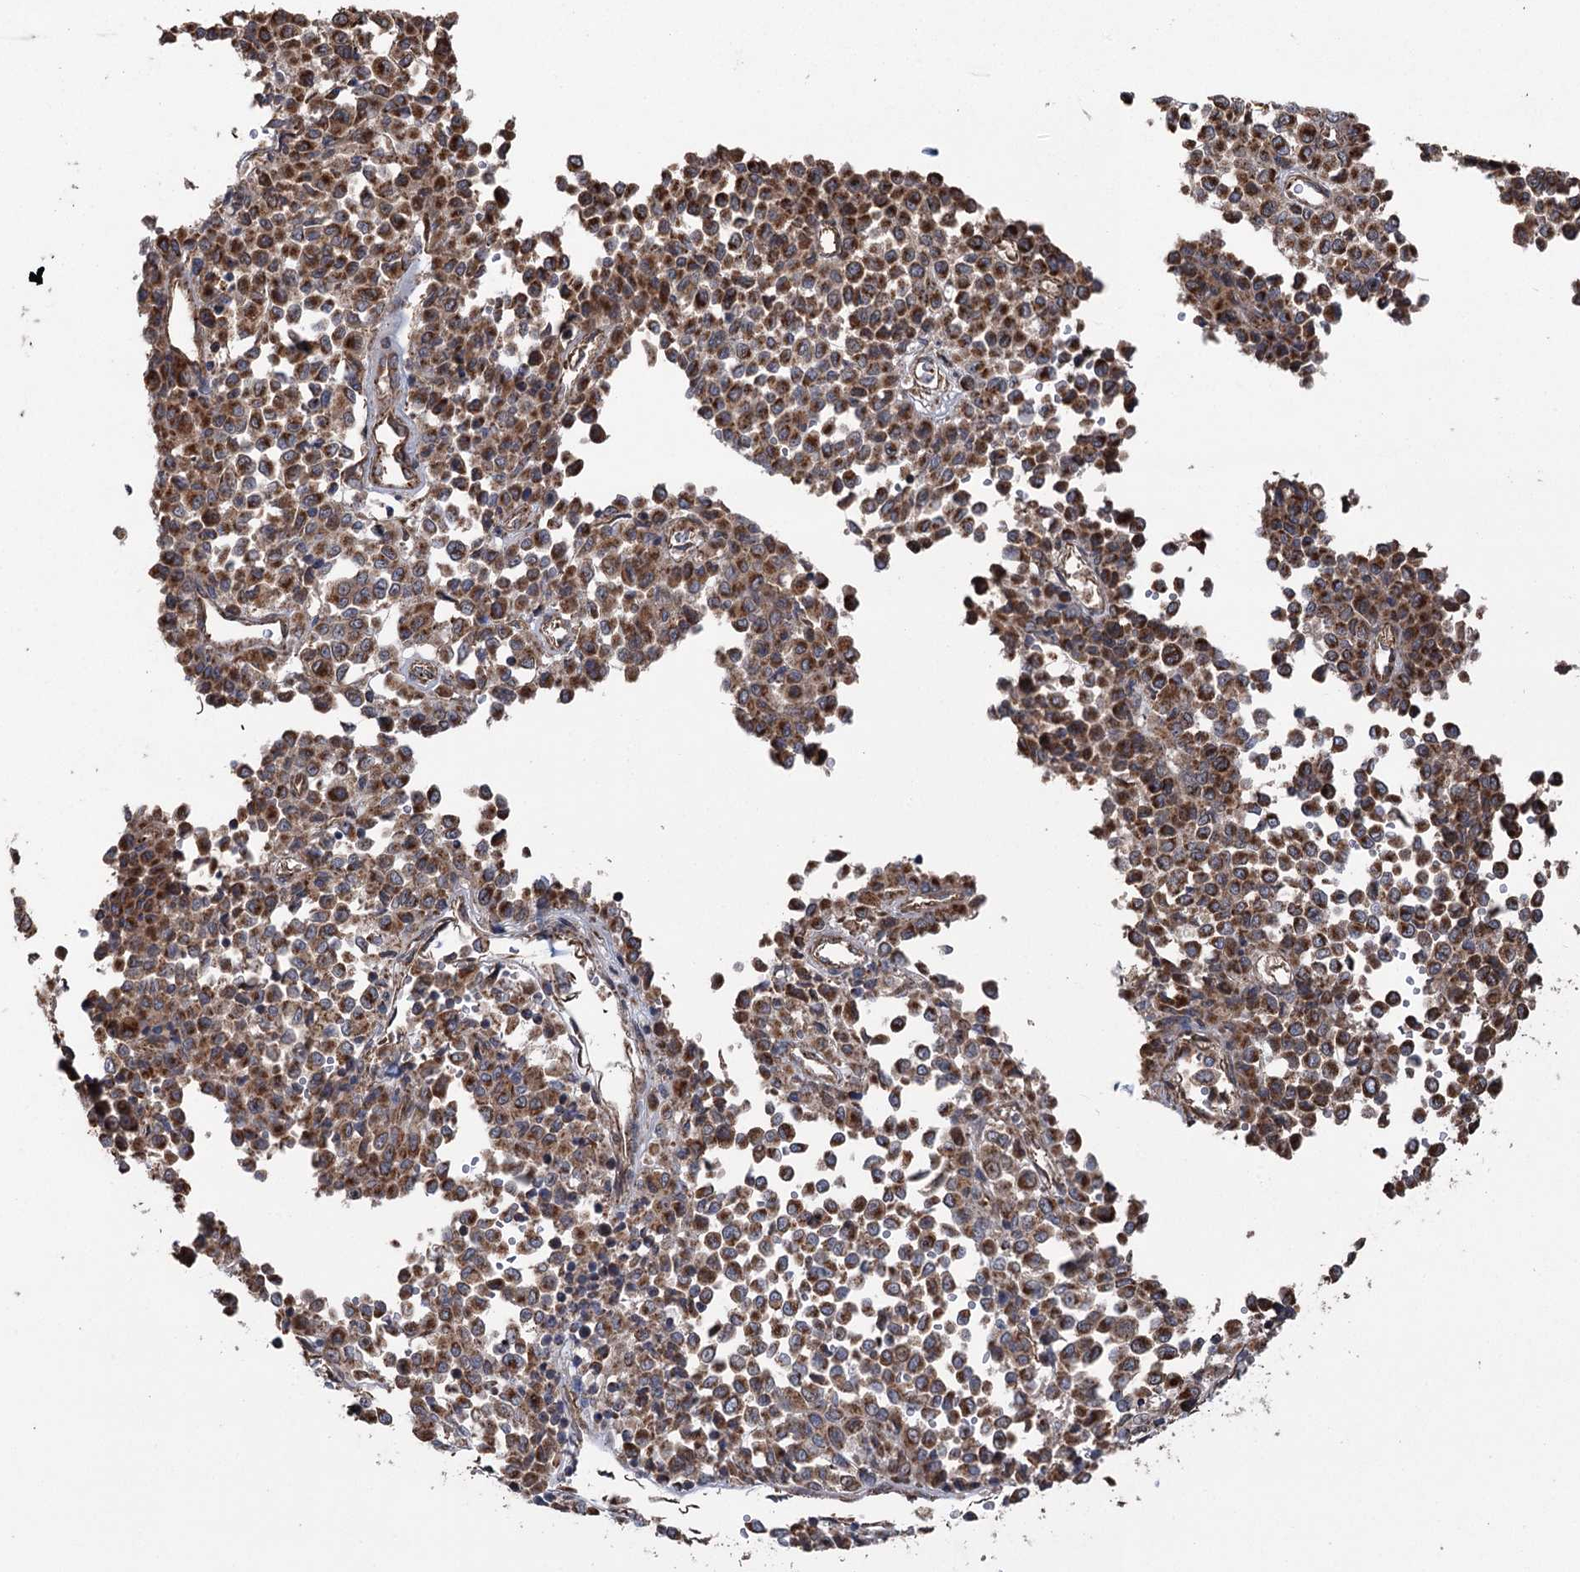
{"staining": {"intensity": "strong", "quantity": ">75%", "location": "cytoplasmic/membranous"}, "tissue": "melanoma", "cell_type": "Tumor cells", "image_type": "cancer", "snomed": [{"axis": "morphology", "description": "Malignant melanoma, Metastatic site"}, {"axis": "topography", "description": "Pancreas"}], "caption": "Immunohistochemical staining of human malignant melanoma (metastatic site) demonstrates high levels of strong cytoplasmic/membranous protein positivity in approximately >75% of tumor cells. (DAB (3,3'-diaminobenzidine) = brown stain, brightfield microscopy at high magnification).", "gene": "RWDD4", "patient": {"sex": "female", "age": 30}}